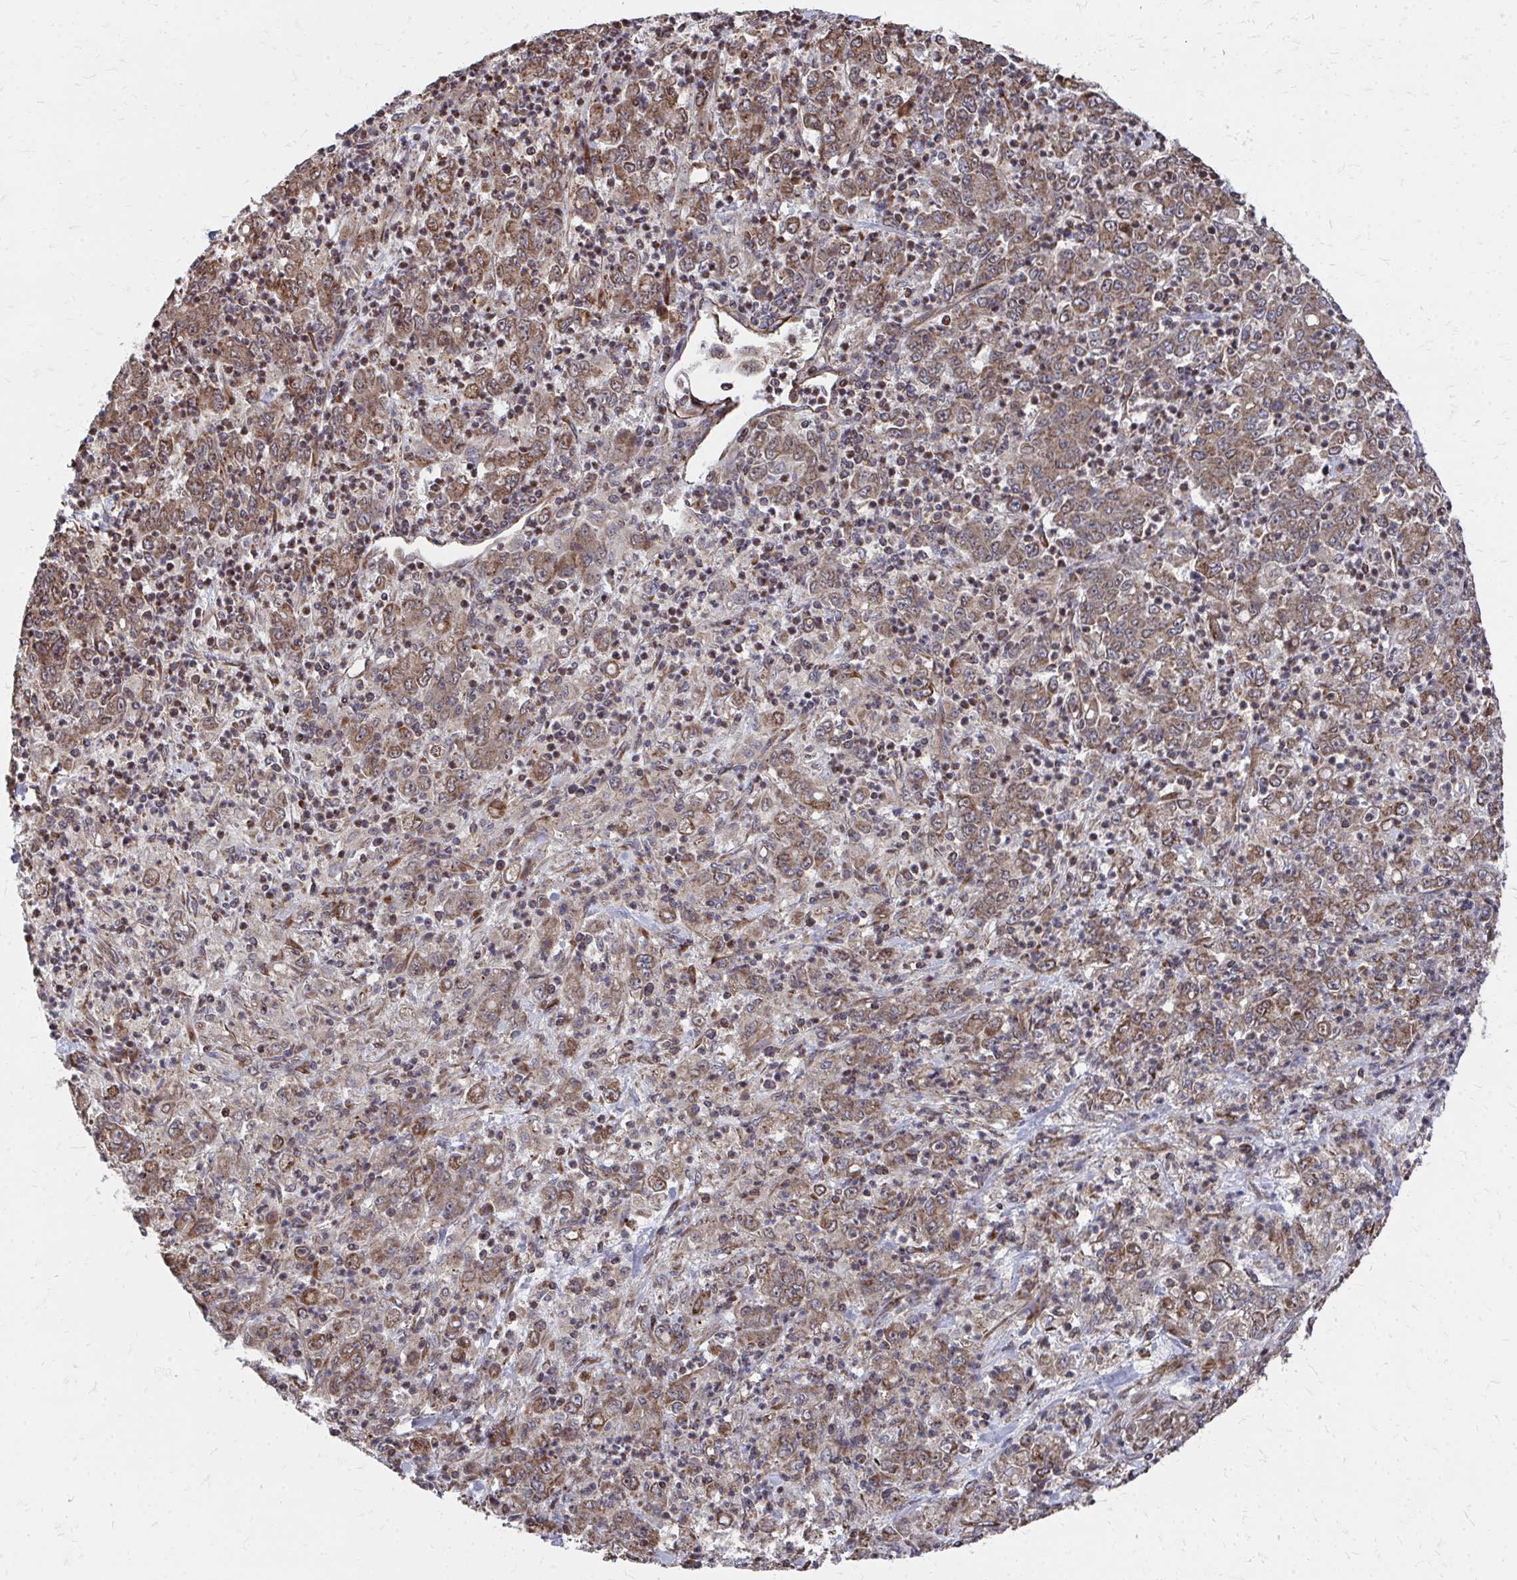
{"staining": {"intensity": "moderate", "quantity": ">75%", "location": "cytoplasmic/membranous"}, "tissue": "stomach cancer", "cell_type": "Tumor cells", "image_type": "cancer", "snomed": [{"axis": "morphology", "description": "Adenocarcinoma, NOS"}, {"axis": "topography", "description": "Stomach, lower"}], "caption": "Approximately >75% of tumor cells in human stomach cancer show moderate cytoplasmic/membranous protein positivity as visualized by brown immunohistochemical staining.", "gene": "FAM89A", "patient": {"sex": "female", "age": 71}}